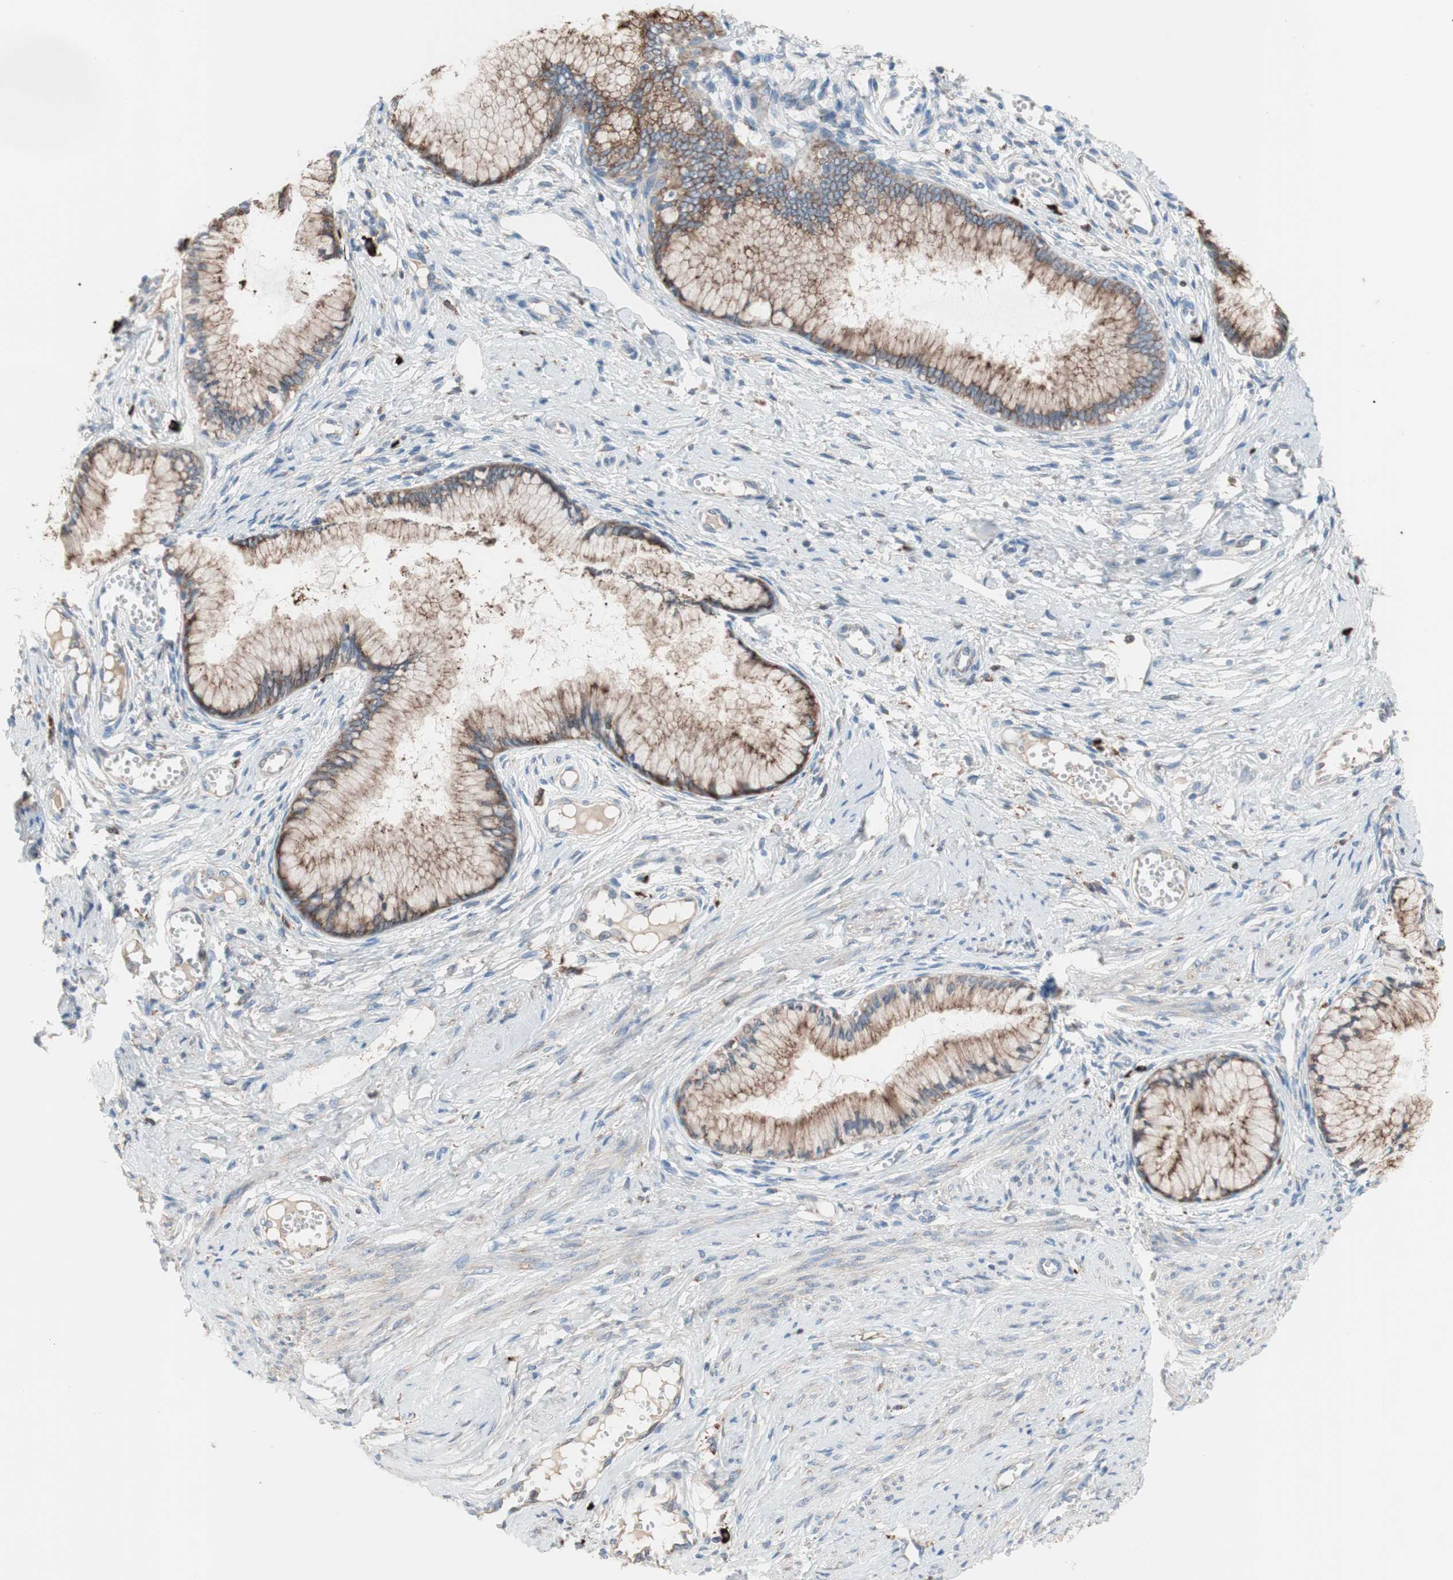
{"staining": {"intensity": "strong", "quantity": ">75%", "location": "cytoplasmic/membranous"}, "tissue": "cervical cancer", "cell_type": "Tumor cells", "image_type": "cancer", "snomed": [{"axis": "morphology", "description": "Adenocarcinoma, NOS"}, {"axis": "topography", "description": "Cervix"}], "caption": "DAB immunohistochemical staining of cervical cancer reveals strong cytoplasmic/membranous protein expression in approximately >75% of tumor cells.", "gene": "SLC27A4", "patient": {"sex": "female", "age": 36}}